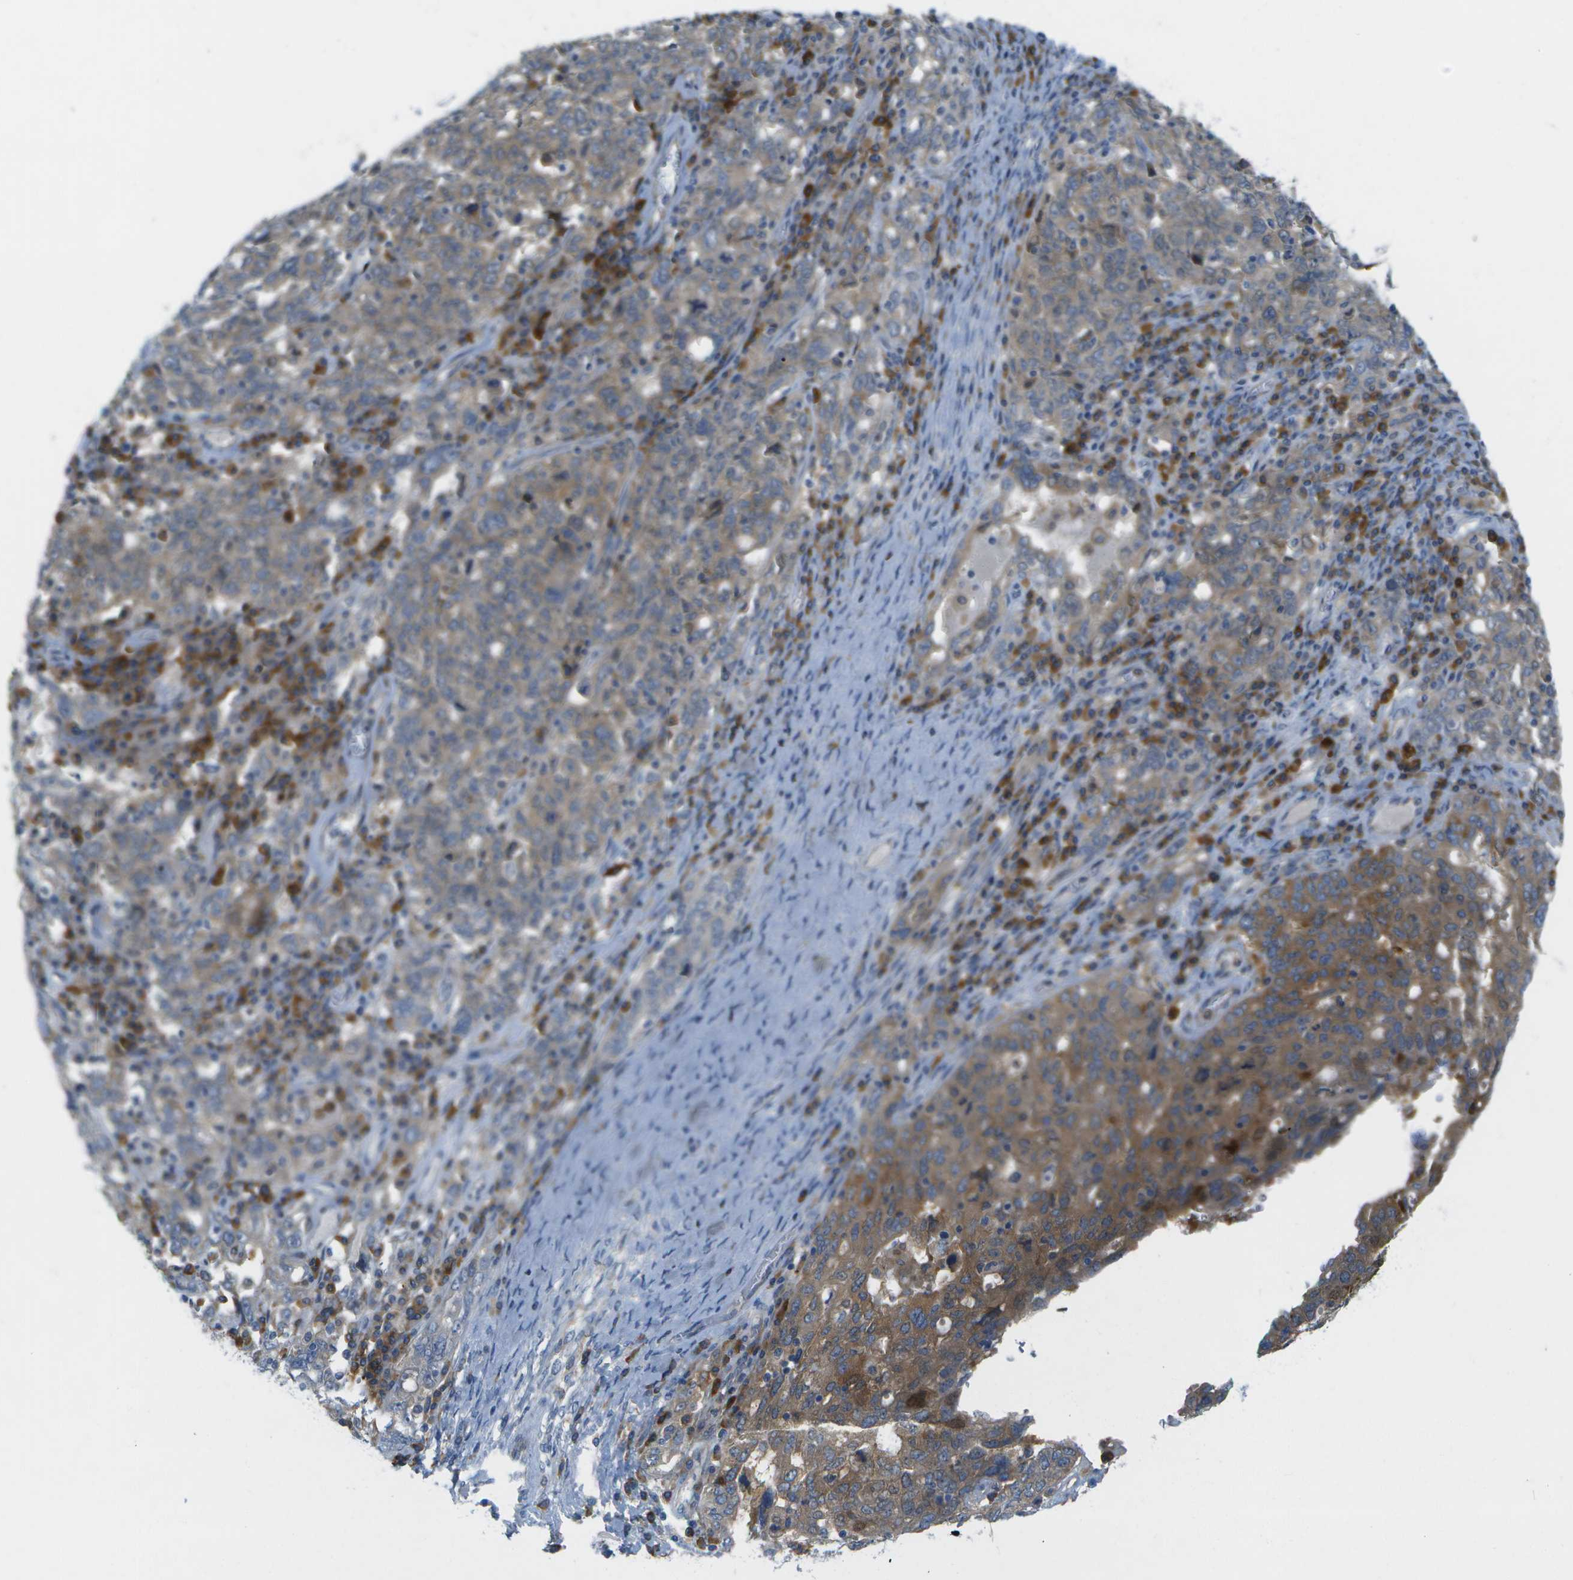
{"staining": {"intensity": "moderate", "quantity": "25%-75%", "location": "cytoplasmic/membranous"}, "tissue": "ovarian cancer", "cell_type": "Tumor cells", "image_type": "cancer", "snomed": [{"axis": "morphology", "description": "Carcinoma, endometroid"}, {"axis": "topography", "description": "Ovary"}], "caption": "Moderate cytoplasmic/membranous protein staining is seen in approximately 25%-75% of tumor cells in ovarian cancer. (brown staining indicates protein expression, while blue staining denotes nuclei).", "gene": "WNK2", "patient": {"sex": "female", "age": 62}}